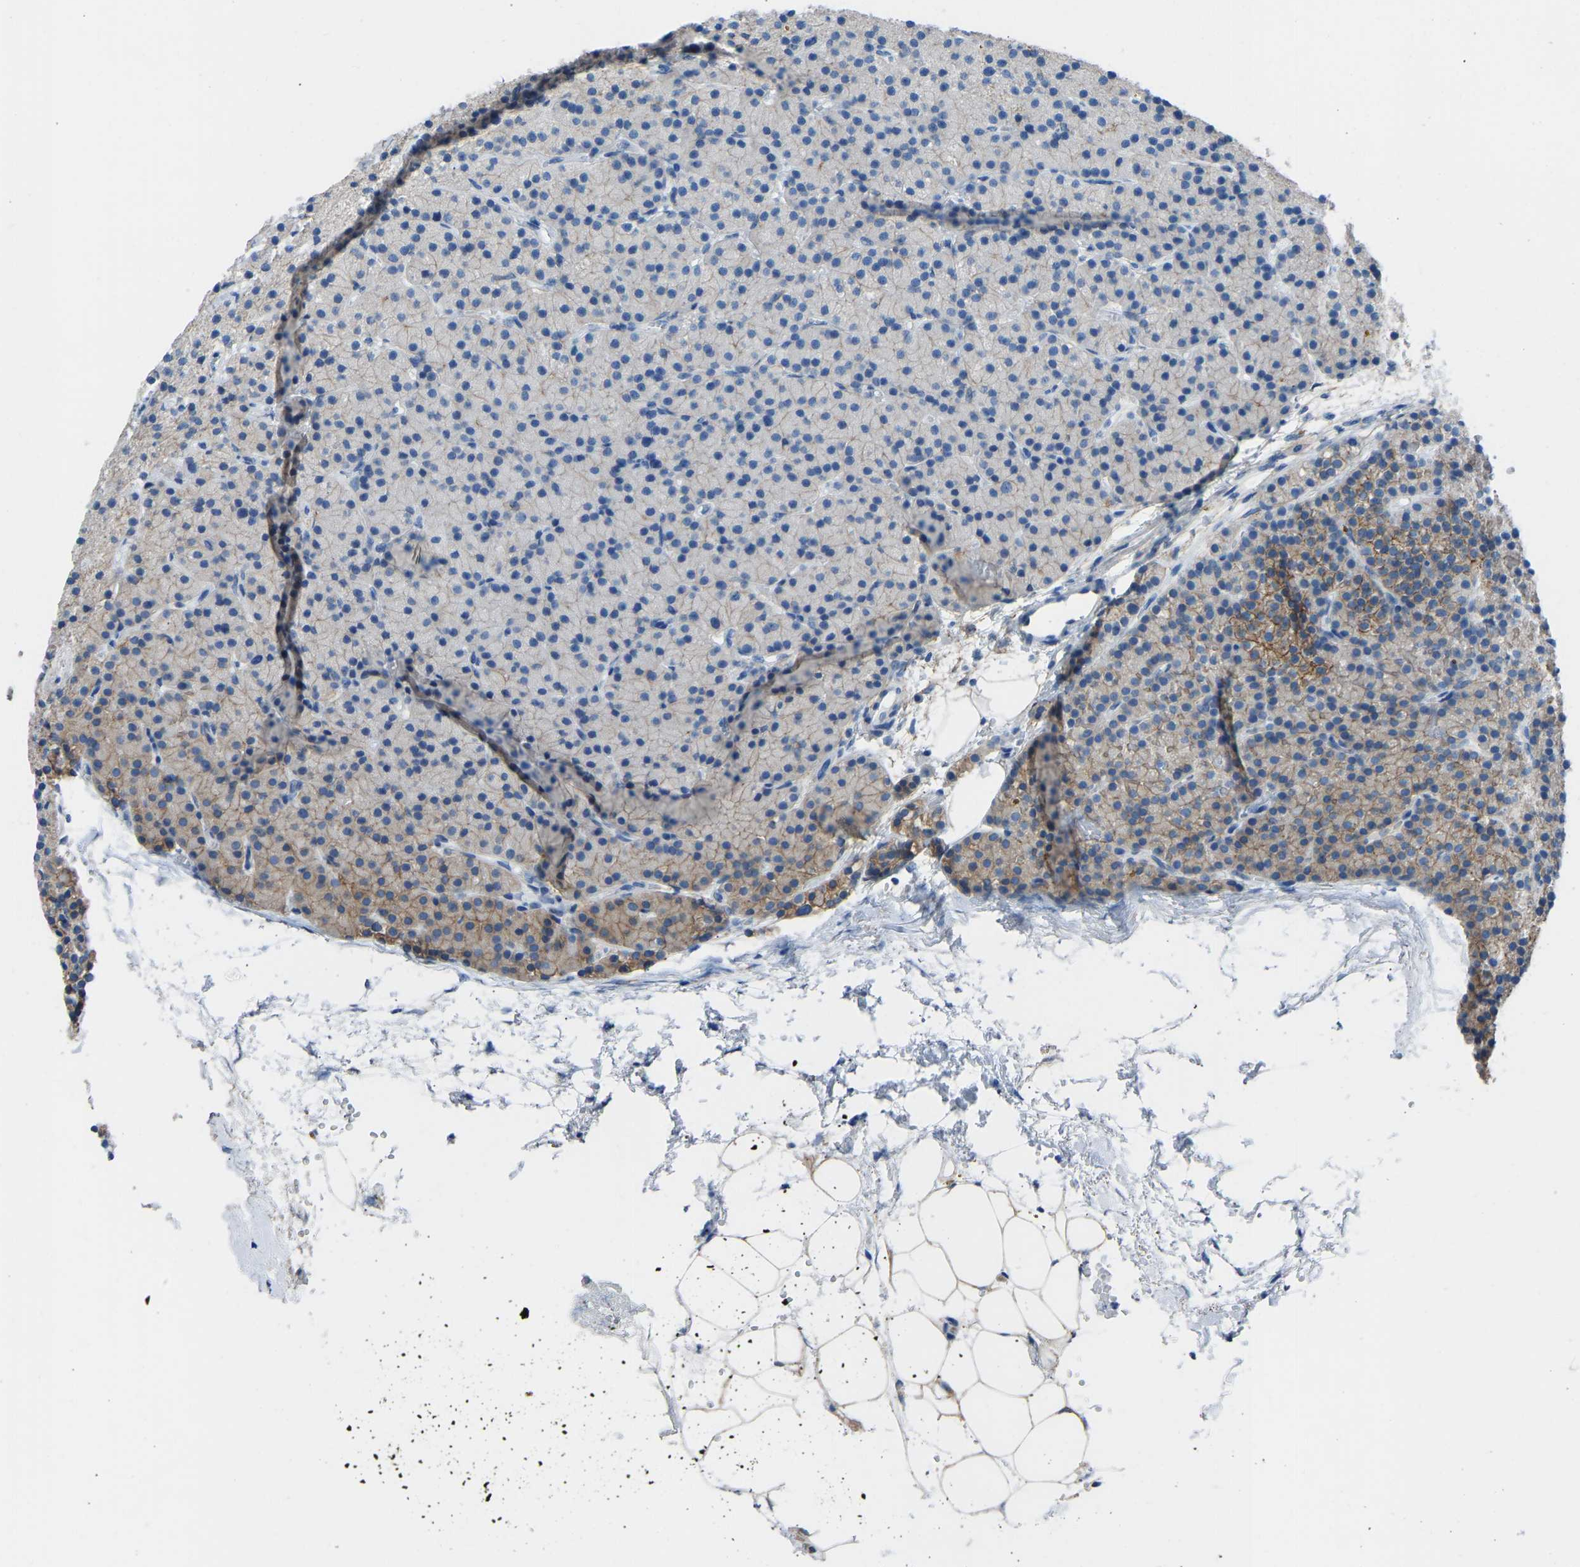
{"staining": {"intensity": "moderate", "quantity": ">75%", "location": "cytoplasmic/membranous"}, "tissue": "parathyroid gland", "cell_type": "Glandular cells", "image_type": "normal", "snomed": [{"axis": "morphology", "description": "Normal tissue, NOS"}, {"axis": "morphology", "description": "Adenoma, NOS"}, {"axis": "topography", "description": "Parathyroid gland"}], "caption": "Moderate cytoplasmic/membranous protein staining is identified in approximately >75% of glandular cells in parathyroid gland.", "gene": "MYH10", "patient": {"sex": "male", "age": 75}}